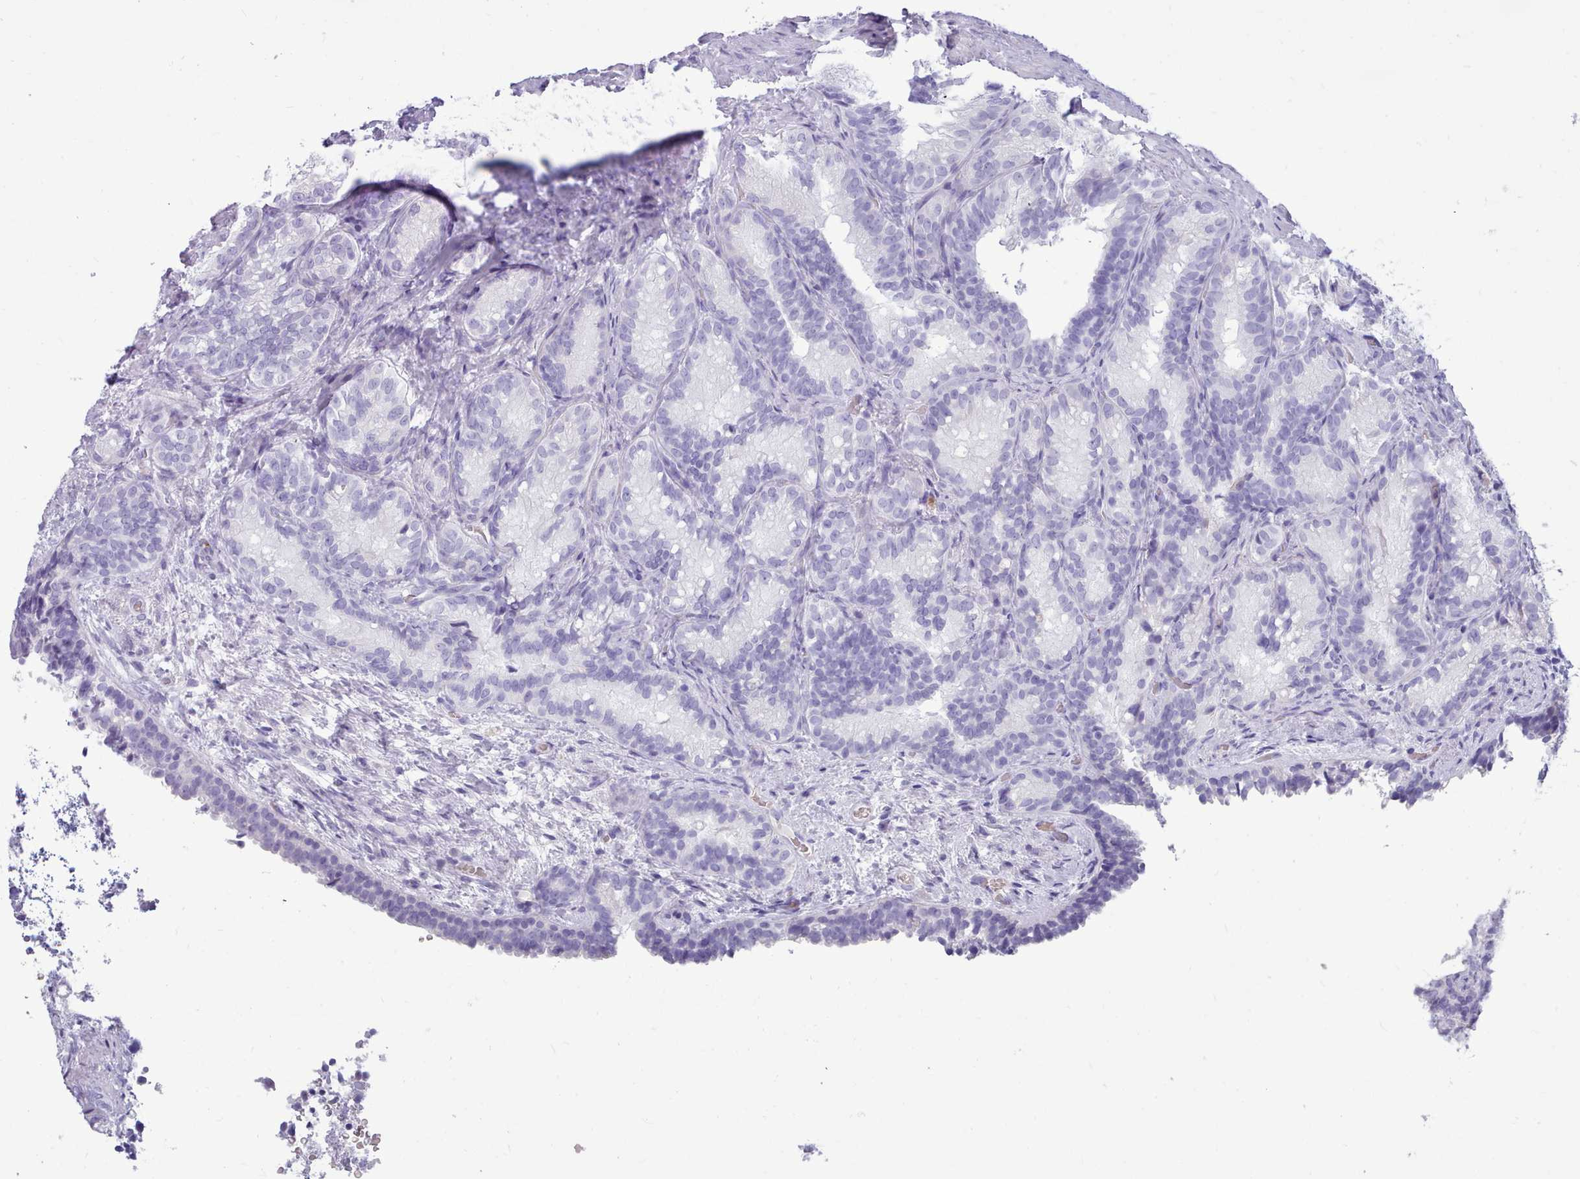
{"staining": {"intensity": "negative", "quantity": "none", "location": "none"}, "tissue": "seminal vesicle", "cell_type": "Glandular cells", "image_type": "normal", "snomed": [{"axis": "morphology", "description": "Normal tissue, NOS"}, {"axis": "topography", "description": "Seminal veicle"}], "caption": "A high-resolution image shows immunohistochemistry staining of normal seminal vesicle, which displays no significant expression in glandular cells. Brightfield microscopy of IHC stained with DAB (3,3'-diaminobenzidine) (brown) and hematoxylin (blue), captured at high magnification.", "gene": "NKX1", "patient": {"sex": "male", "age": 58}}